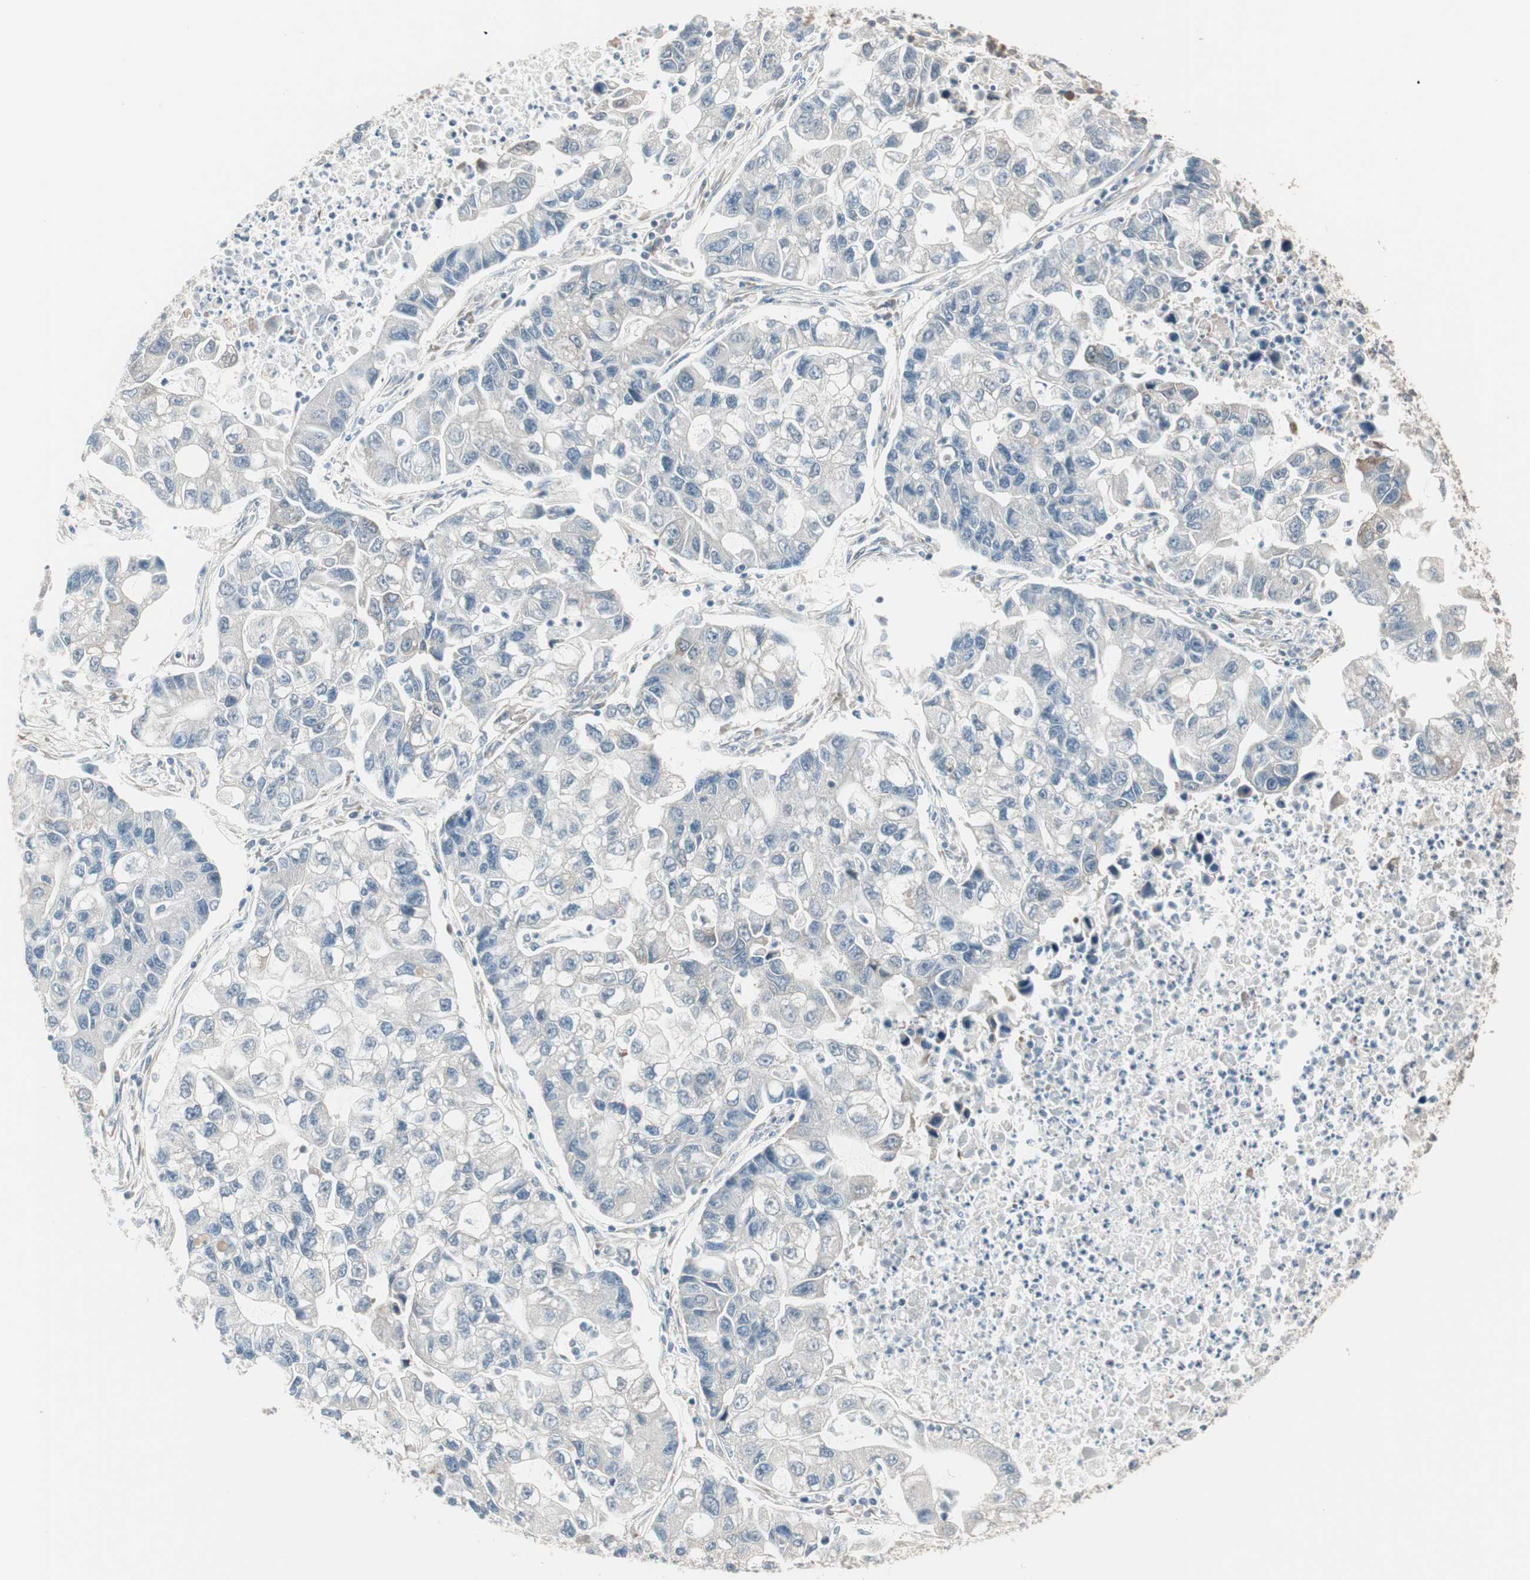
{"staining": {"intensity": "negative", "quantity": "none", "location": "none"}, "tissue": "lung cancer", "cell_type": "Tumor cells", "image_type": "cancer", "snomed": [{"axis": "morphology", "description": "Adenocarcinoma, NOS"}, {"axis": "topography", "description": "Lung"}], "caption": "This is an IHC histopathology image of lung cancer. There is no staining in tumor cells.", "gene": "PDZK1", "patient": {"sex": "female", "age": 51}}